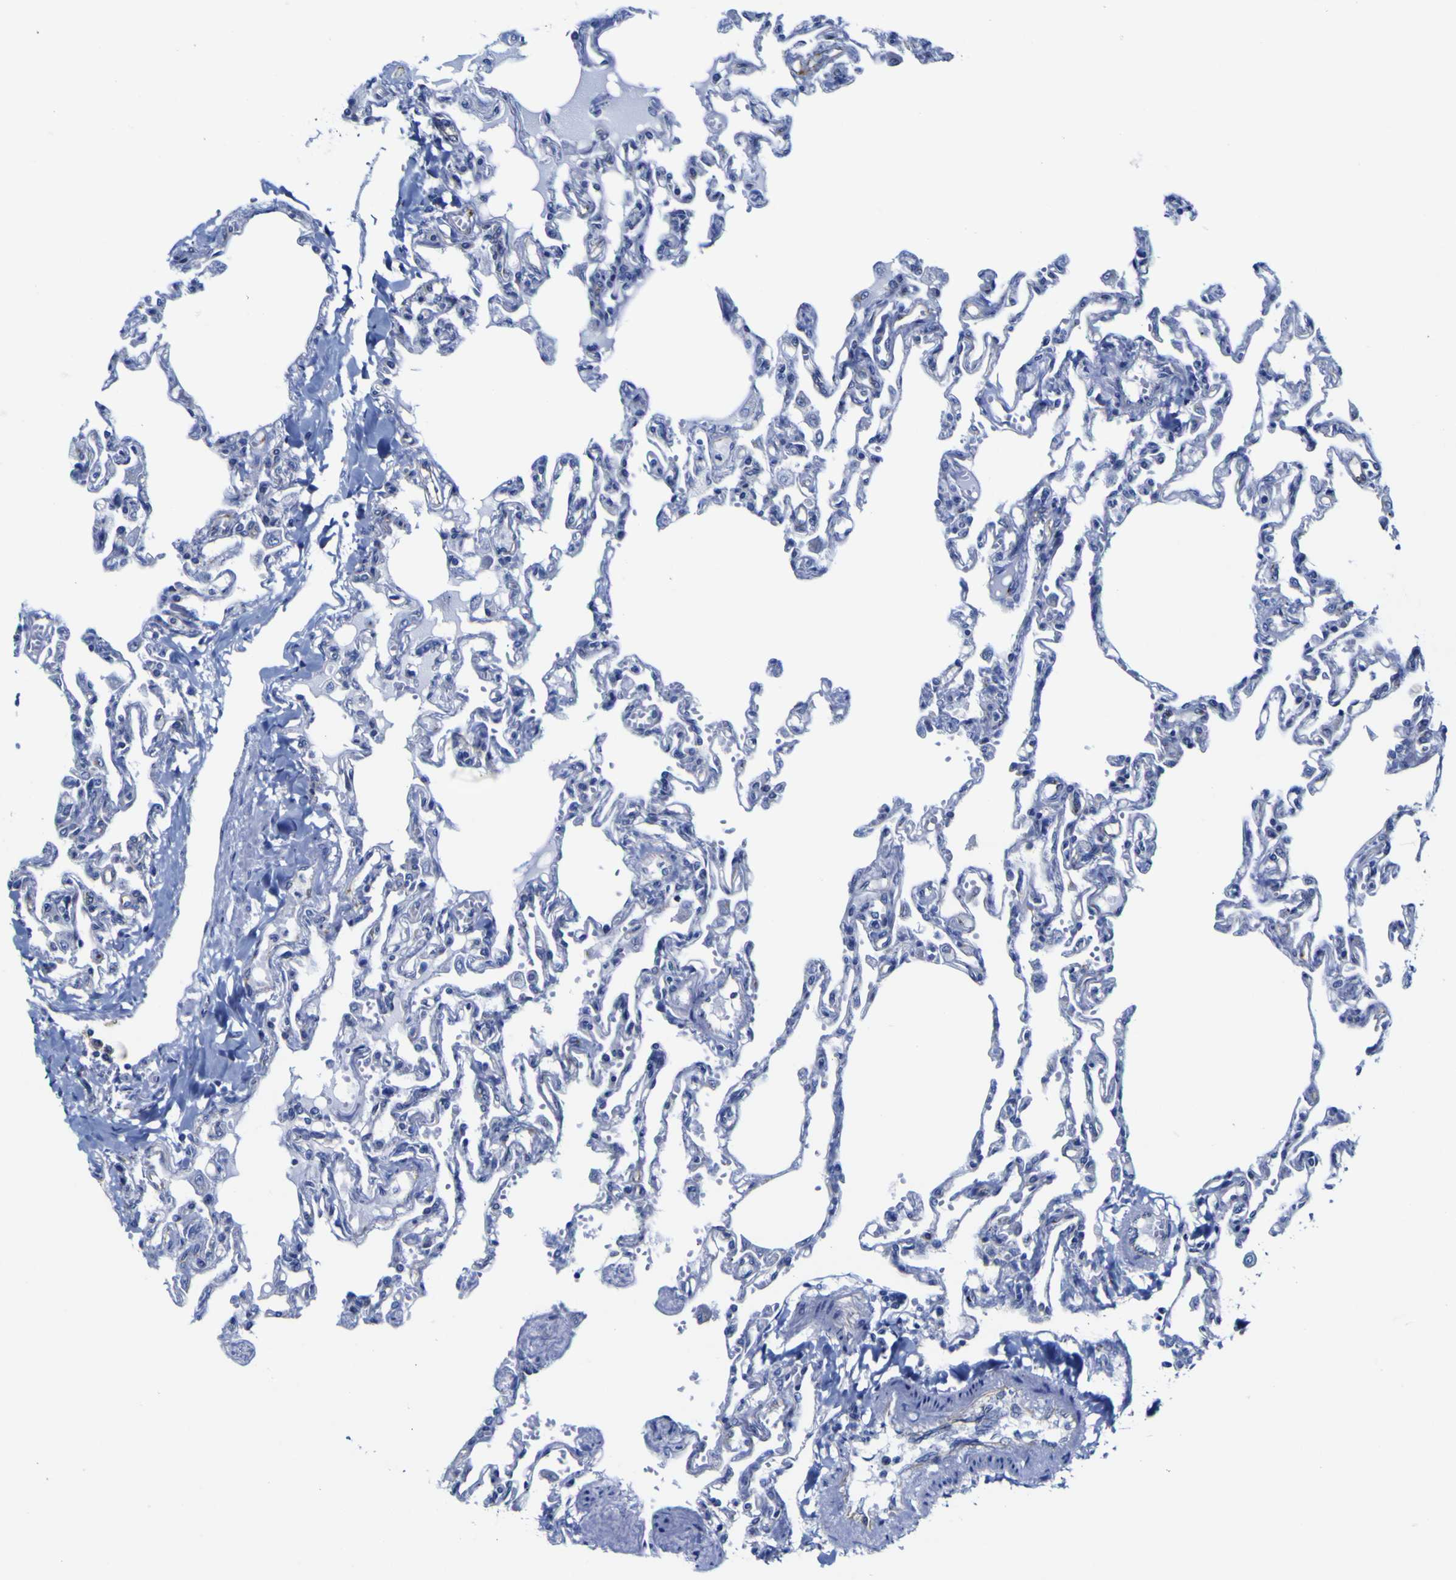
{"staining": {"intensity": "negative", "quantity": "none", "location": "none"}, "tissue": "lung", "cell_type": "Alveolar cells", "image_type": "normal", "snomed": [{"axis": "morphology", "description": "Normal tissue, NOS"}, {"axis": "topography", "description": "Lung"}], "caption": "Micrograph shows no protein positivity in alveolar cells of normal lung.", "gene": "GOLM1", "patient": {"sex": "male", "age": 21}}